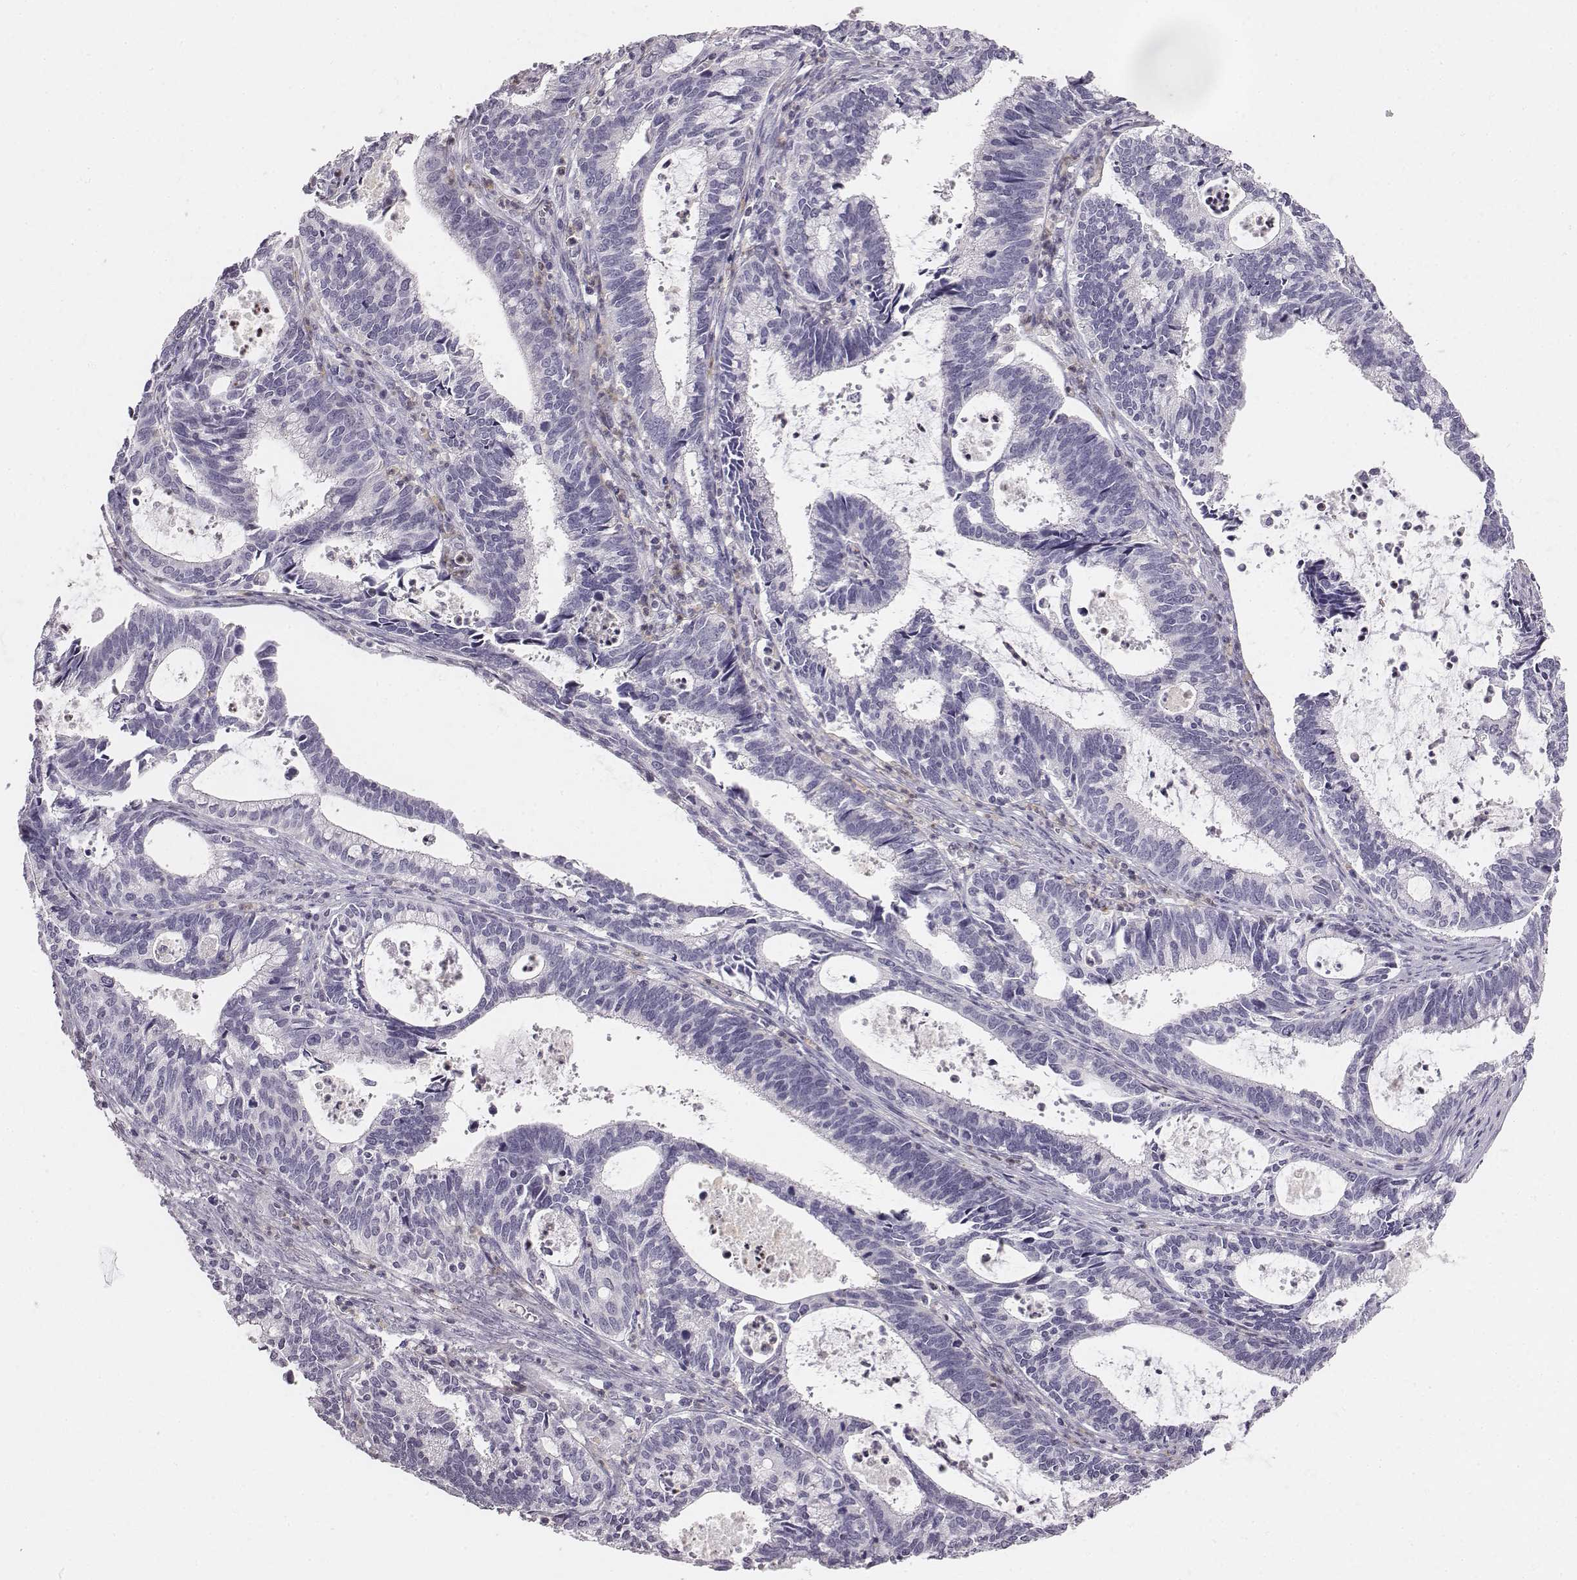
{"staining": {"intensity": "negative", "quantity": "none", "location": "none"}, "tissue": "cervical cancer", "cell_type": "Tumor cells", "image_type": "cancer", "snomed": [{"axis": "morphology", "description": "Adenocarcinoma, NOS"}, {"axis": "topography", "description": "Cervix"}], "caption": "Immunohistochemistry photomicrograph of human cervical cancer stained for a protein (brown), which demonstrates no staining in tumor cells.", "gene": "ADAM7", "patient": {"sex": "female", "age": 42}}